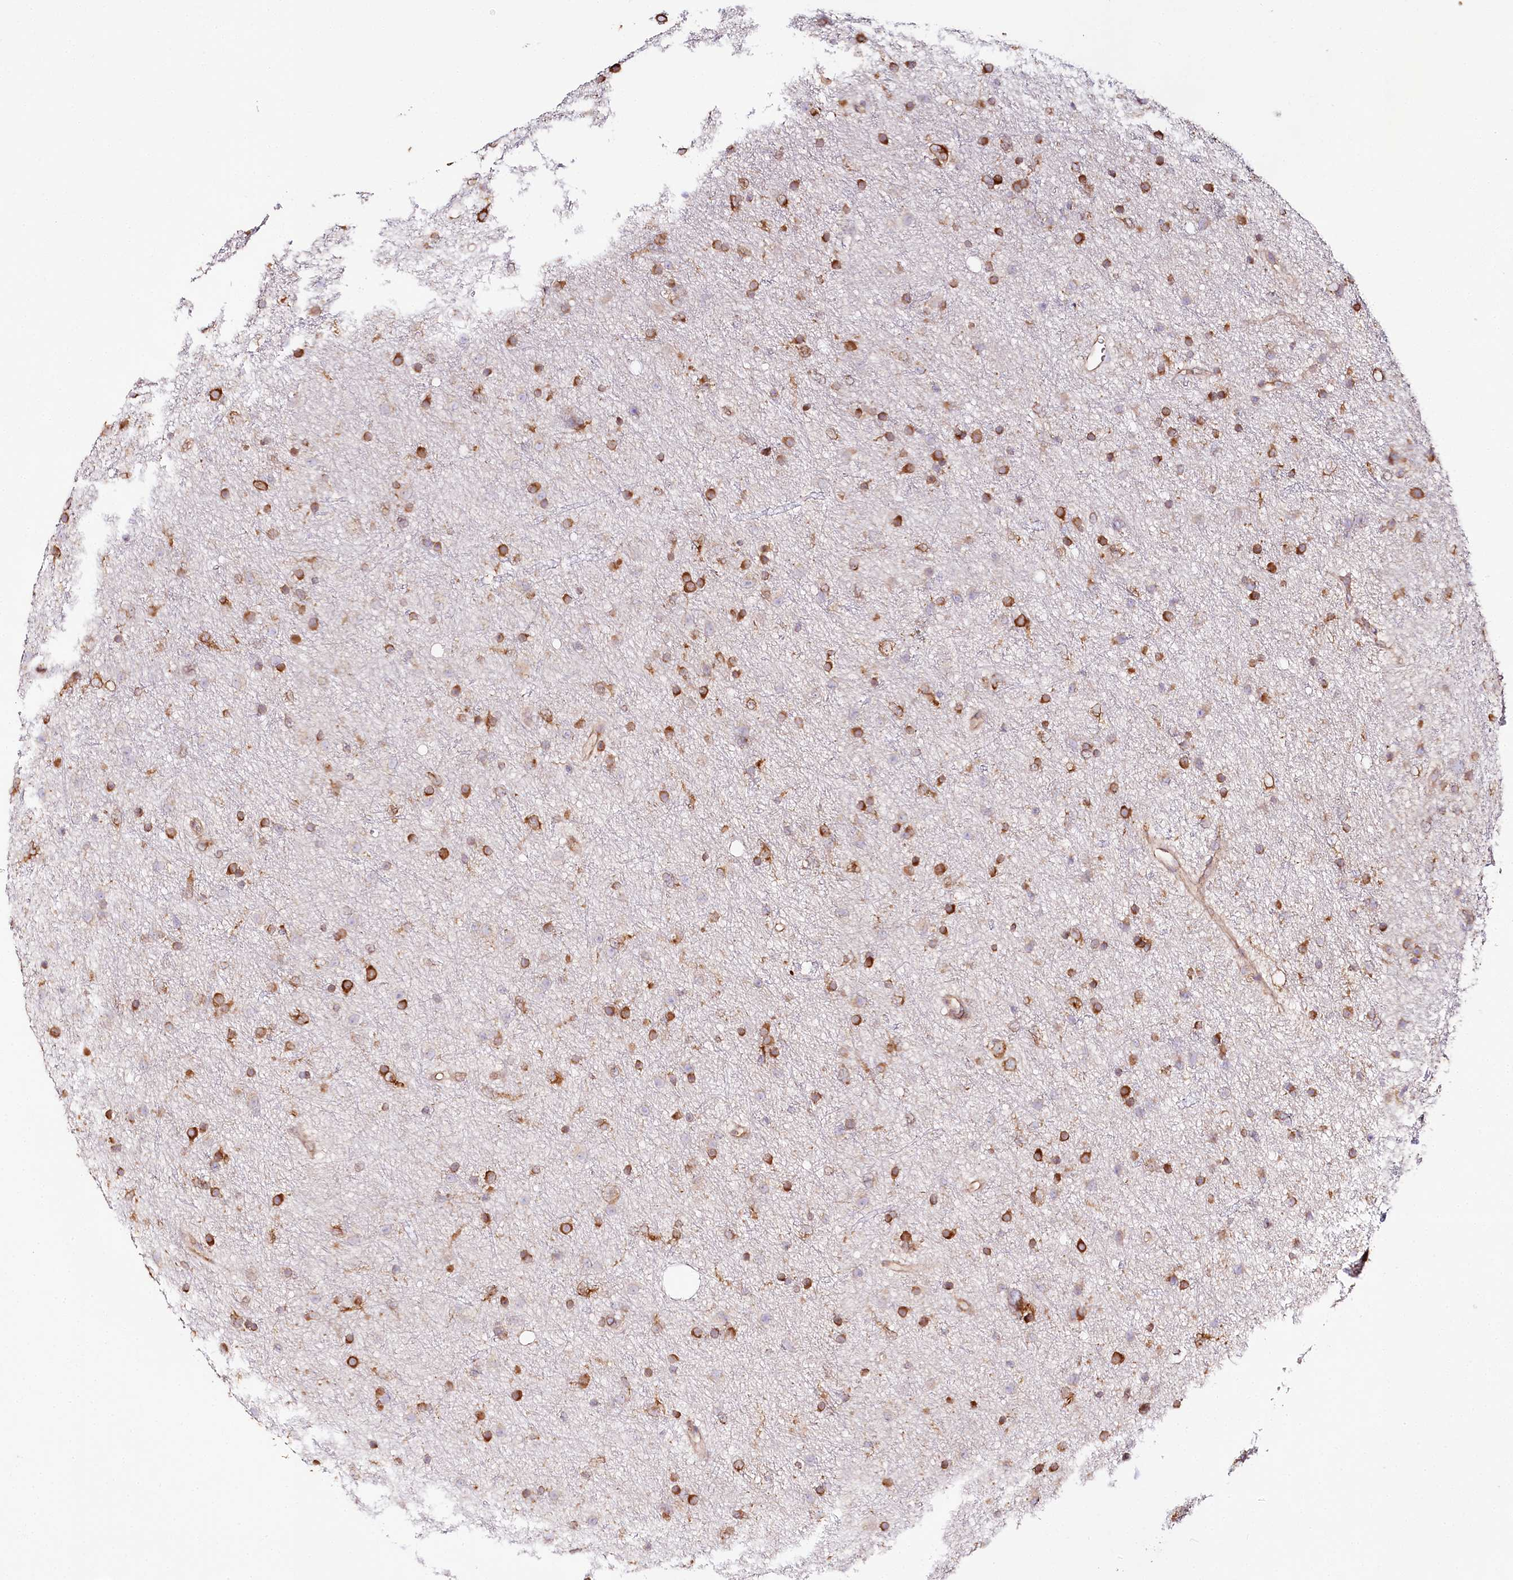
{"staining": {"intensity": "strong", "quantity": "25%-75%", "location": "cytoplasmic/membranous"}, "tissue": "glioma", "cell_type": "Tumor cells", "image_type": "cancer", "snomed": [{"axis": "morphology", "description": "Glioma, malignant, Low grade"}, {"axis": "topography", "description": "Cerebral cortex"}], "caption": "DAB (3,3'-diaminobenzidine) immunohistochemical staining of glioma displays strong cytoplasmic/membranous protein positivity in about 25%-75% of tumor cells.", "gene": "CNPY2", "patient": {"sex": "female", "age": 39}}